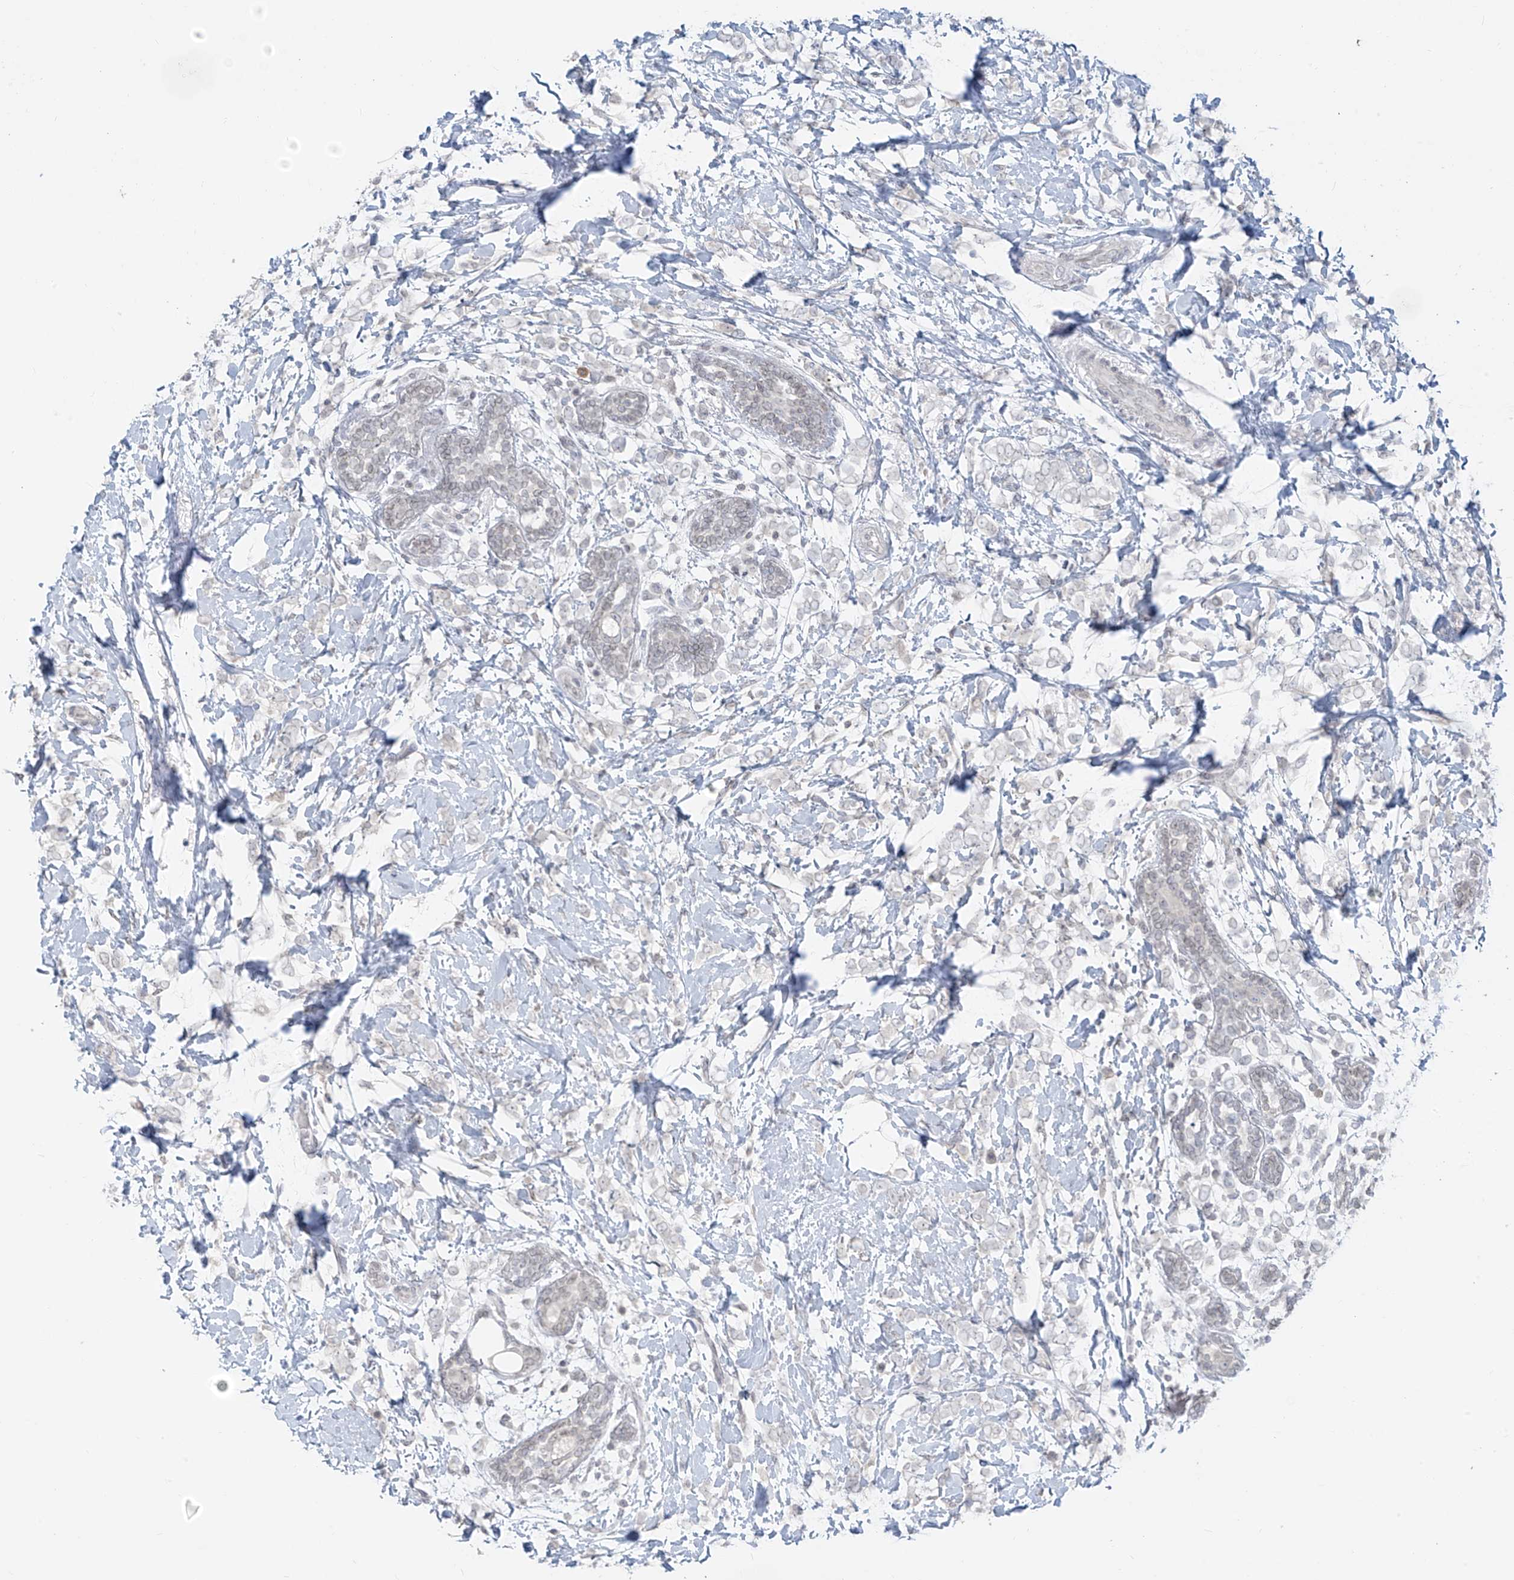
{"staining": {"intensity": "negative", "quantity": "none", "location": "none"}, "tissue": "breast cancer", "cell_type": "Tumor cells", "image_type": "cancer", "snomed": [{"axis": "morphology", "description": "Normal tissue, NOS"}, {"axis": "morphology", "description": "Lobular carcinoma"}, {"axis": "topography", "description": "Breast"}], "caption": "Histopathology image shows no significant protein expression in tumor cells of breast cancer (lobular carcinoma). The staining is performed using DAB (3,3'-diaminobenzidine) brown chromogen with nuclei counter-stained in using hematoxylin.", "gene": "OSBPL7", "patient": {"sex": "female", "age": 47}}